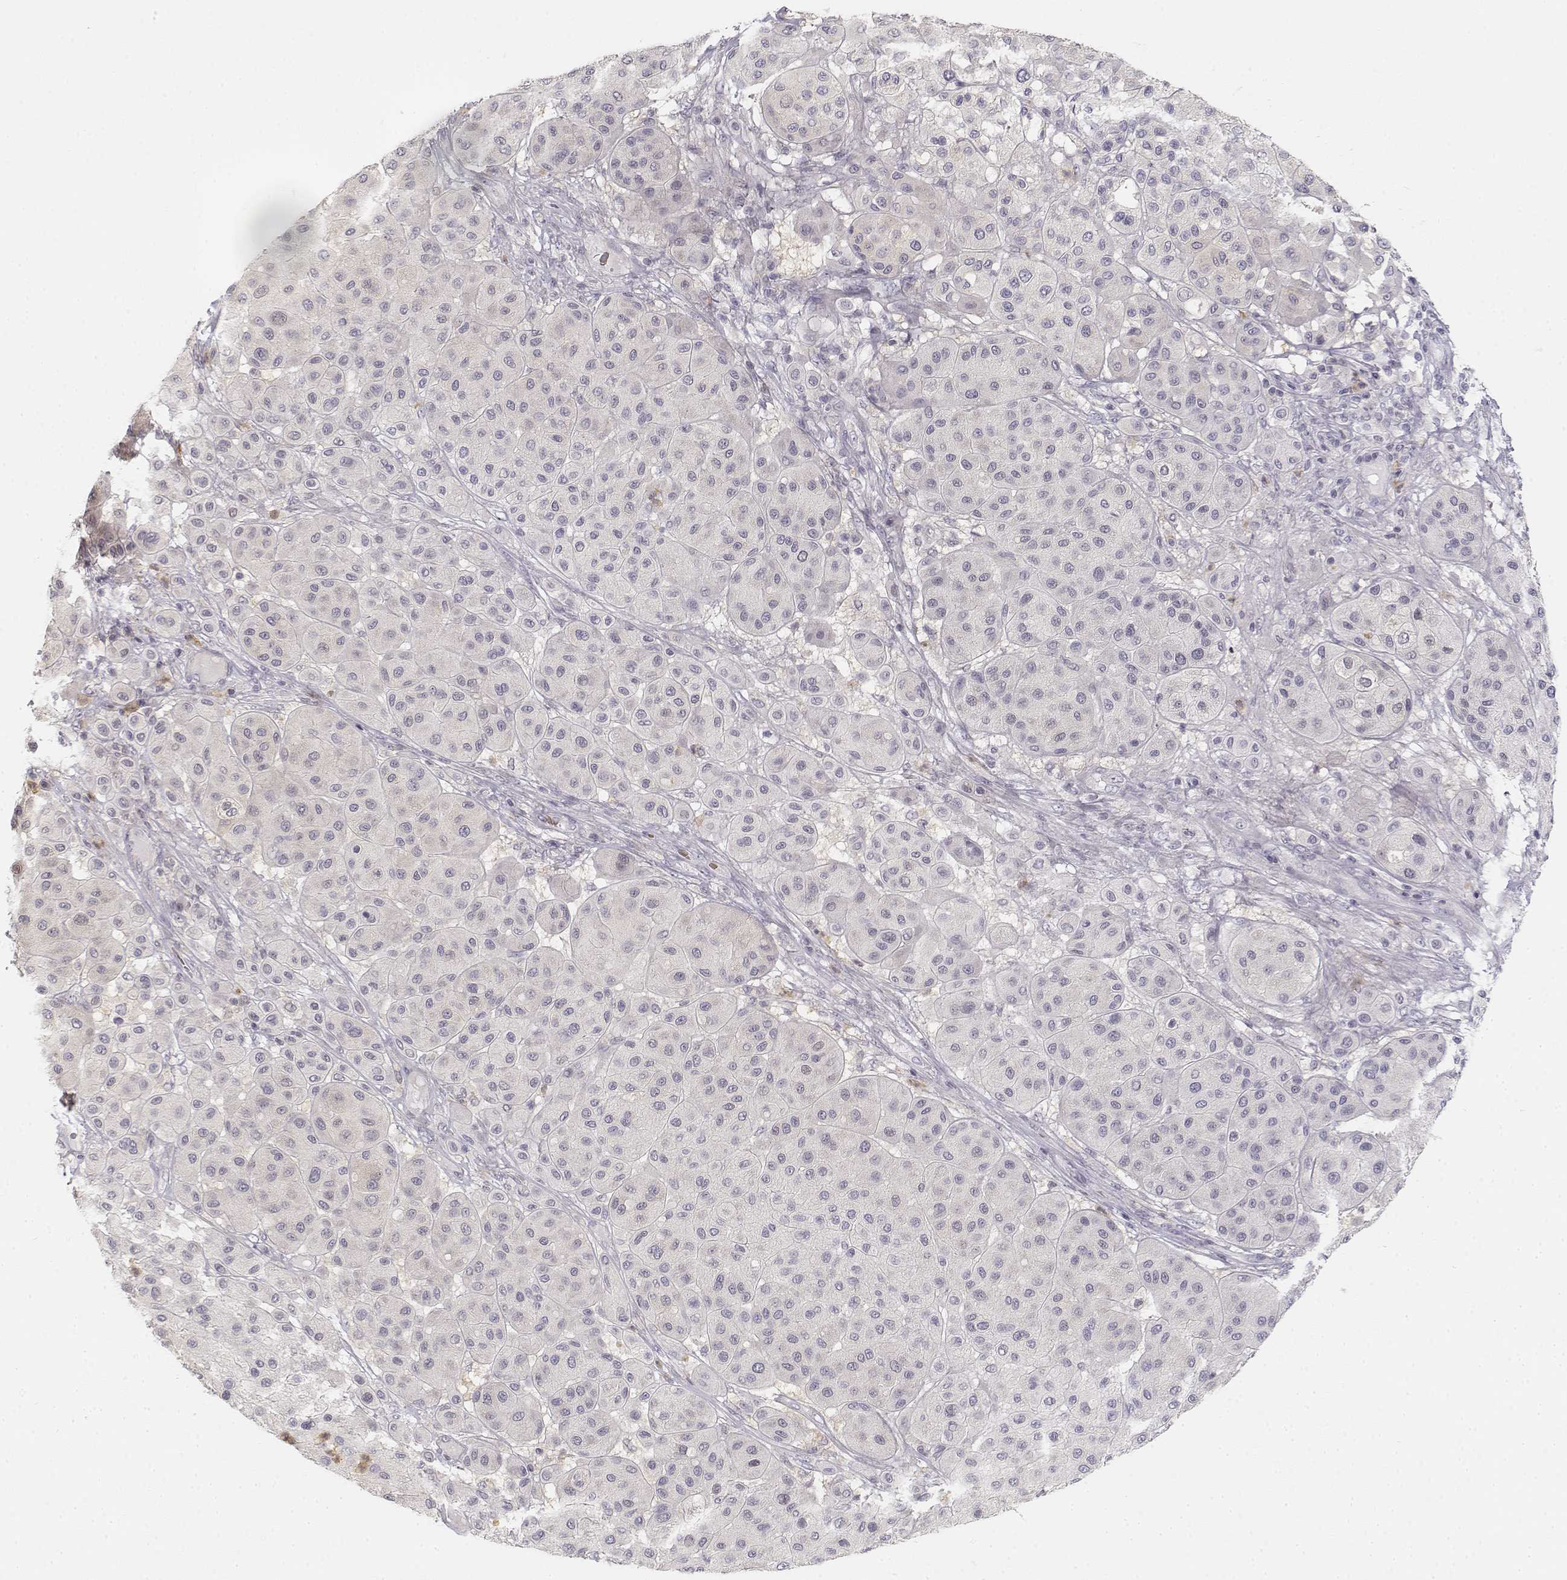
{"staining": {"intensity": "negative", "quantity": "none", "location": "none"}, "tissue": "melanoma", "cell_type": "Tumor cells", "image_type": "cancer", "snomed": [{"axis": "morphology", "description": "Malignant melanoma, Metastatic site"}, {"axis": "topography", "description": "Smooth muscle"}], "caption": "This is an IHC histopathology image of human melanoma. There is no staining in tumor cells.", "gene": "GLIPR1L2", "patient": {"sex": "male", "age": 41}}